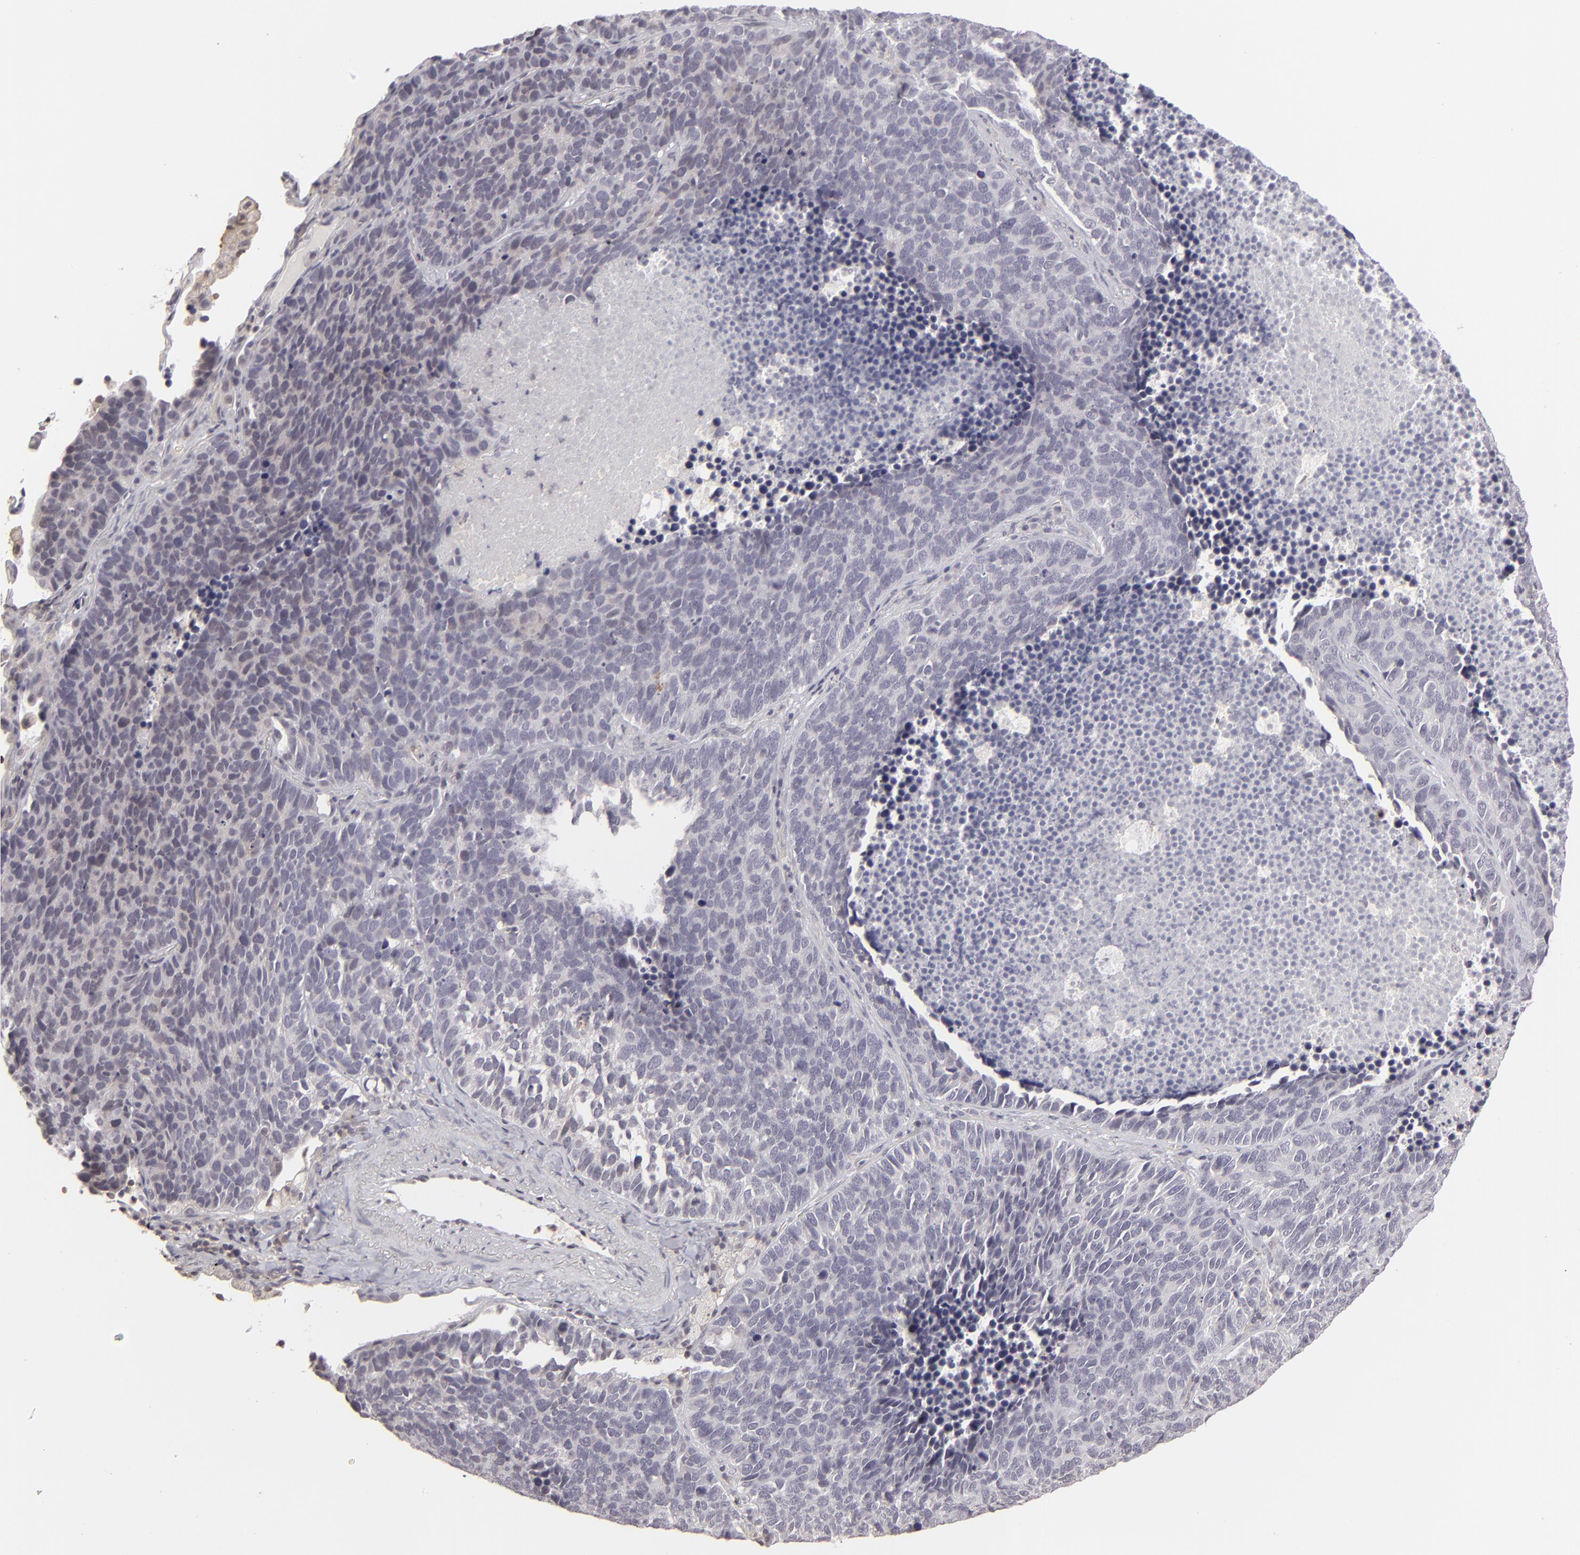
{"staining": {"intensity": "negative", "quantity": "none", "location": "none"}, "tissue": "lung cancer", "cell_type": "Tumor cells", "image_type": "cancer", "snomed": [{"axis": "morphology", "description": "Neoplasm, malignant, NOS"}, {"axis": "topography", "description": "Lung"}], "caption": "Neoplasm (malignant) (lung) was stained to show a protein in brown. There is no significant staining in tumor cells.", "gene": "CLDN2", "patient": {"sex": "female", "age": 75}}